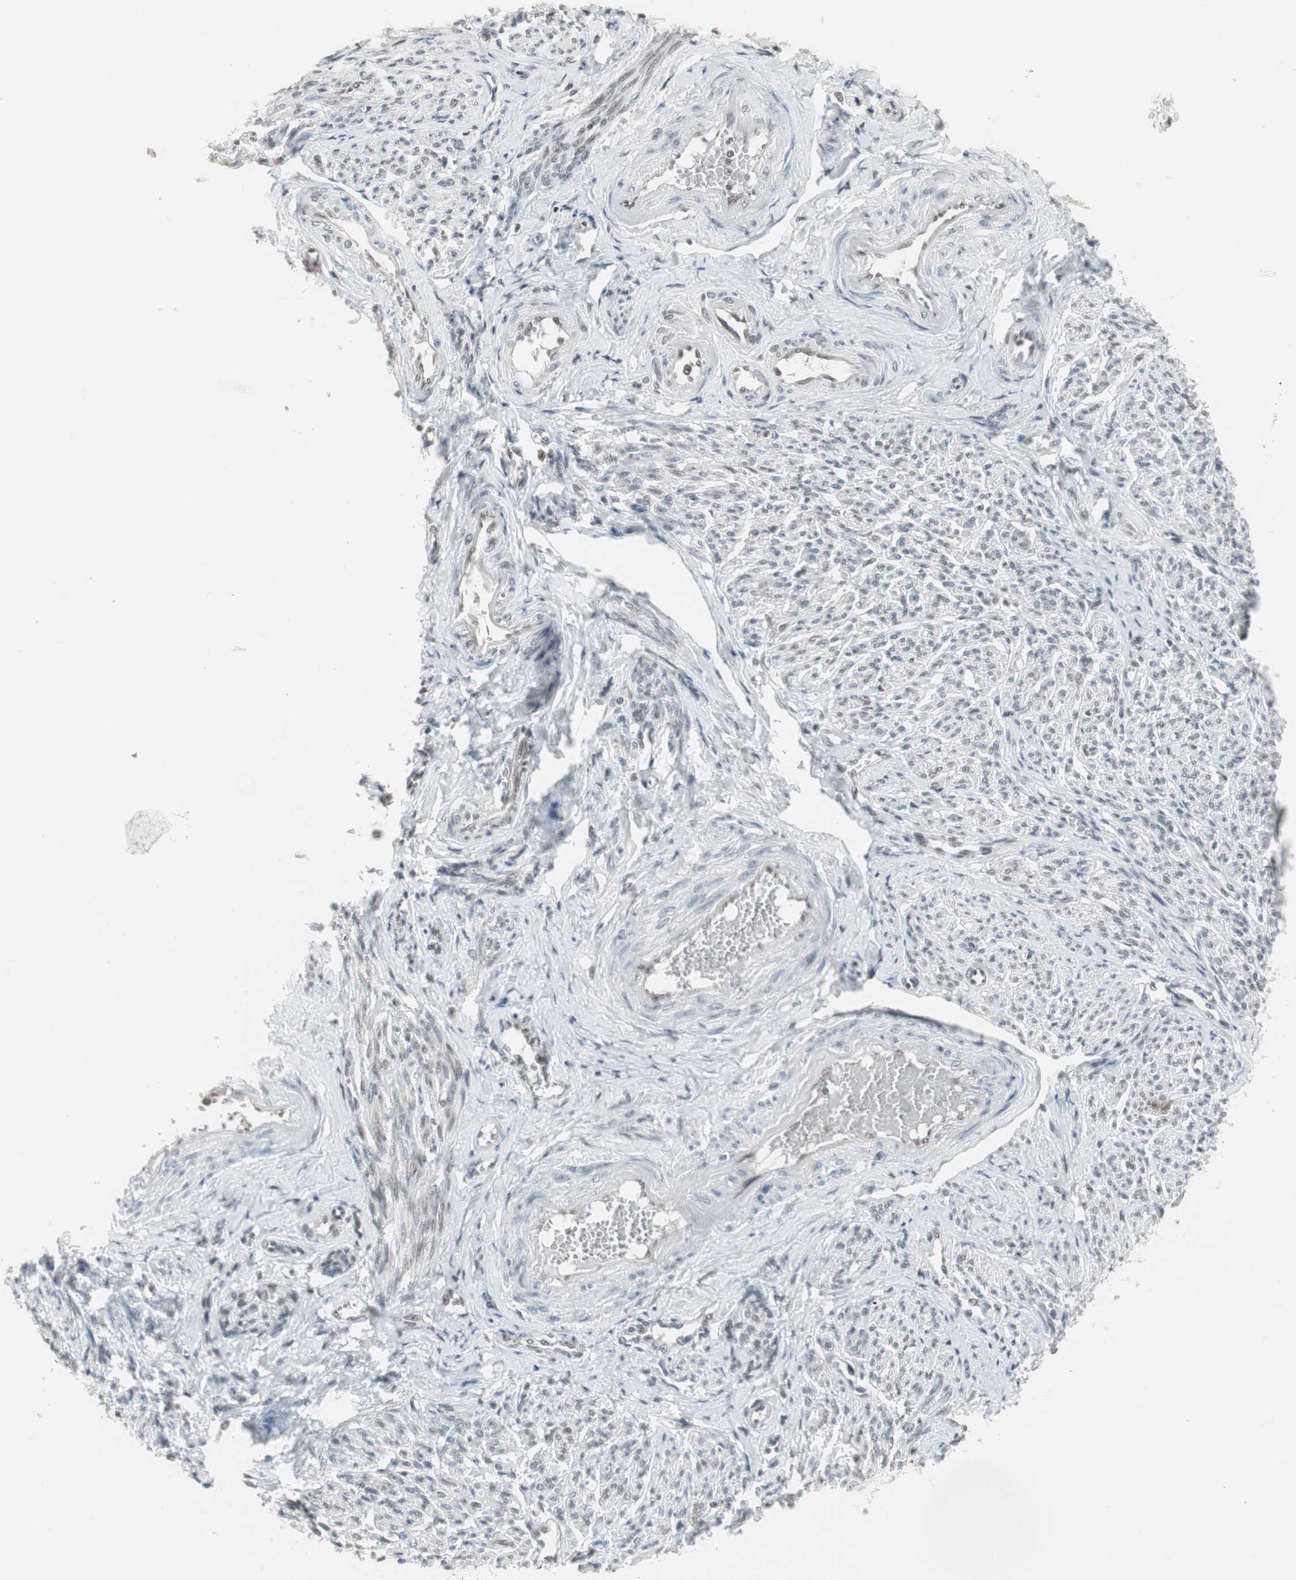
{"staining": {"intensity": "moderate", "quantity": "25%-75%", "location": "cytoplasmic/membranous"}, "tissue": "smooth muscle", "cell_type": "Smooth muscle cells", "image_type": "normal", "snomed": [{"axis": "morphology", "description": "Normal tissue, NOS"}, {"axis": "topography", "description": "Smooth muscle"}], "caption": "The immunohistochemical stain labels moderate cytoplasmic/membranous staining in smooth muscle cells of unremarkable smooth muscle. The protein of interest is stained brown, and the nuclei are stained in blue (DAB IHC with brightfield microscopy, high magnification).", "gene": "RTF1", "patient": {"sex": "female", "age": 65}}